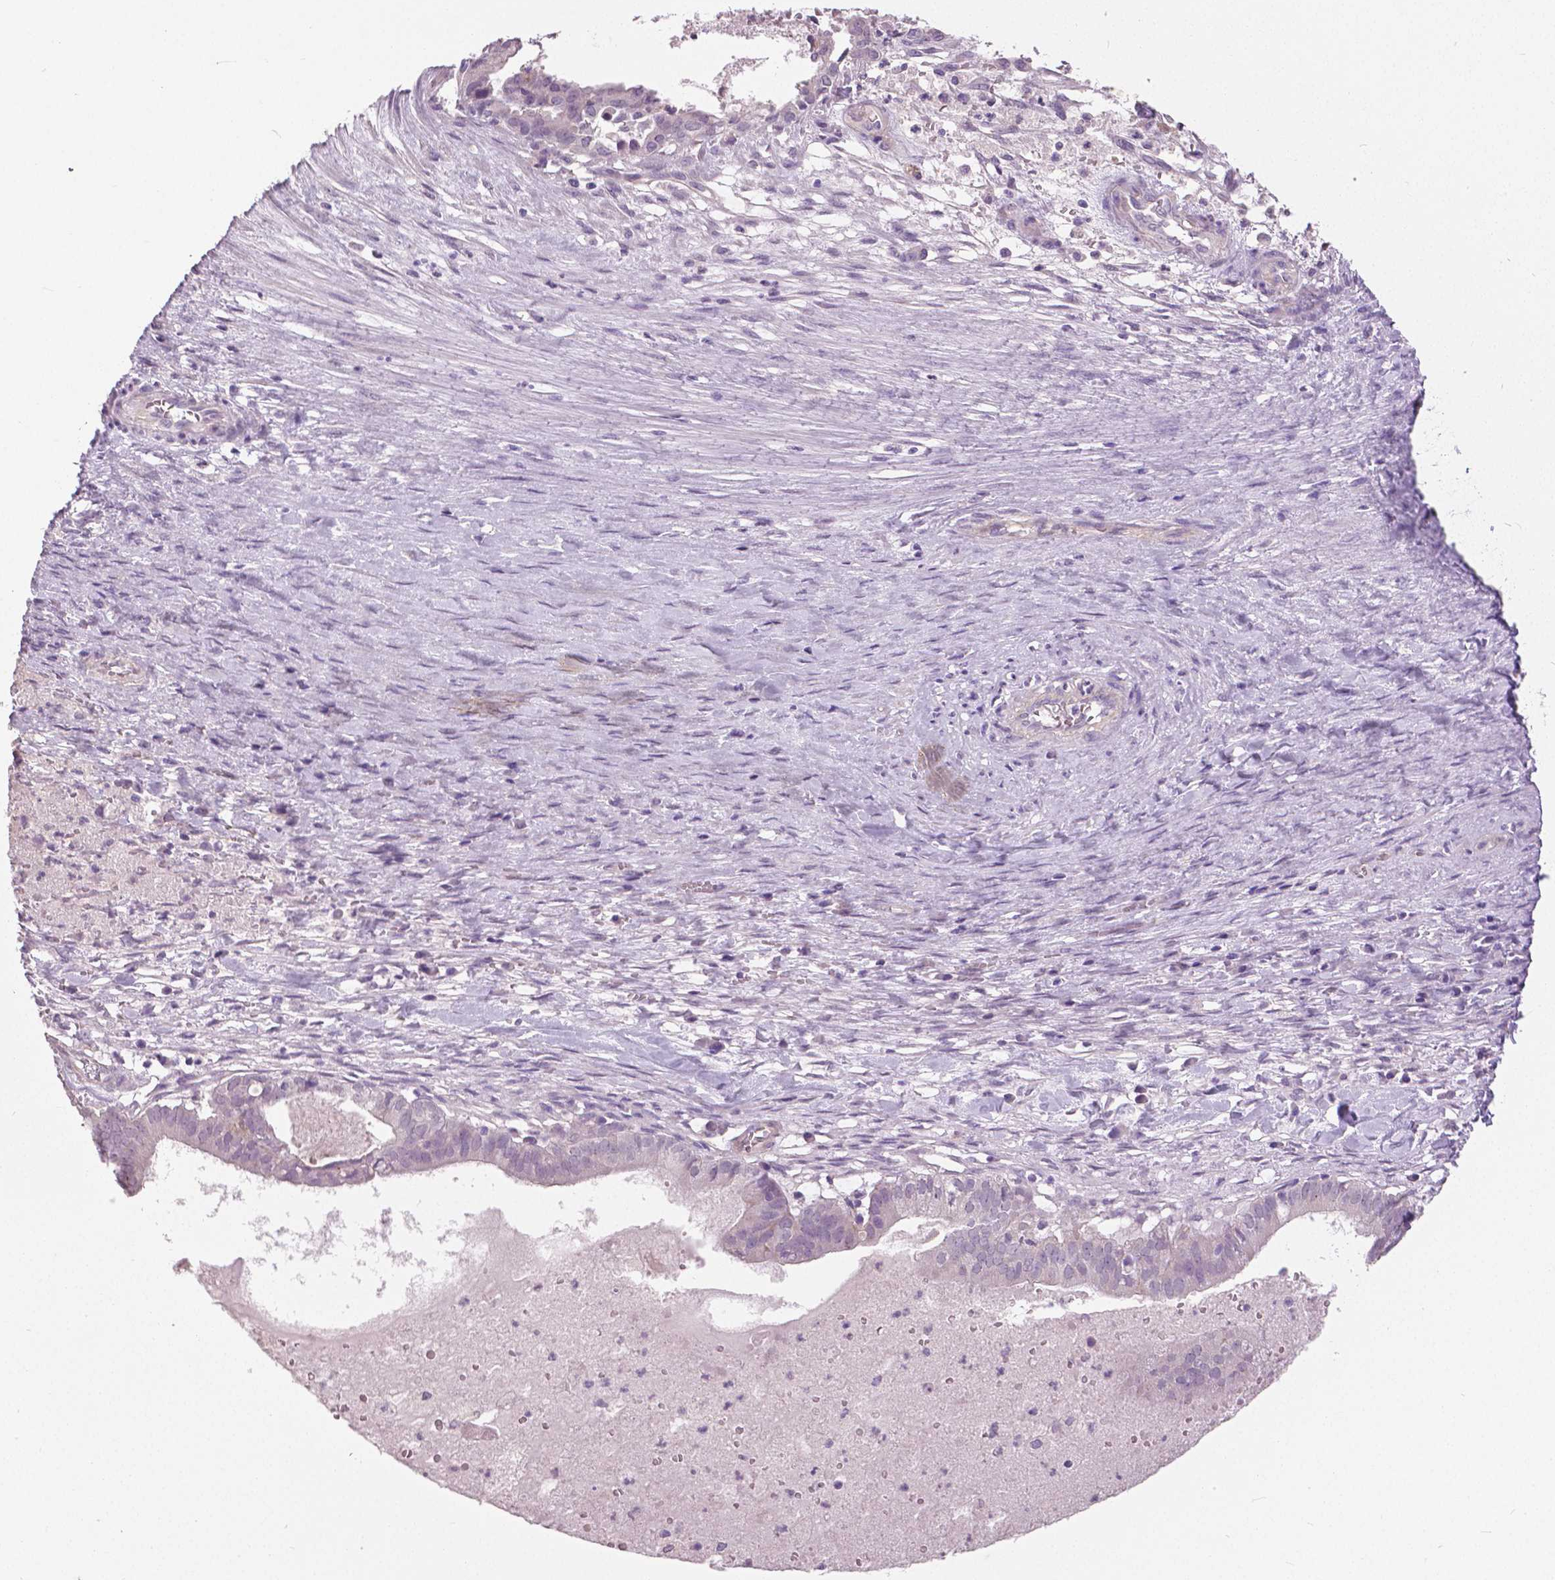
{"staining": {"intensity": "negative", "quantity": "none", "location": "none"}, "tissue": "ovarian cancer", "cell_type": "Tumor cells", "image_type": "cancer", "snomed": [{"axis": "morphology", "description": "Carcinoma, endometroid"}, {"axis": "topography", "description": "Ovary"}], "caption": "DAB immunohistochemical staining of ovarian cancer shows no significant staining in tumor cells.", "gene": "FOXA1", "patient": {"sex": "female", "age": 64}}